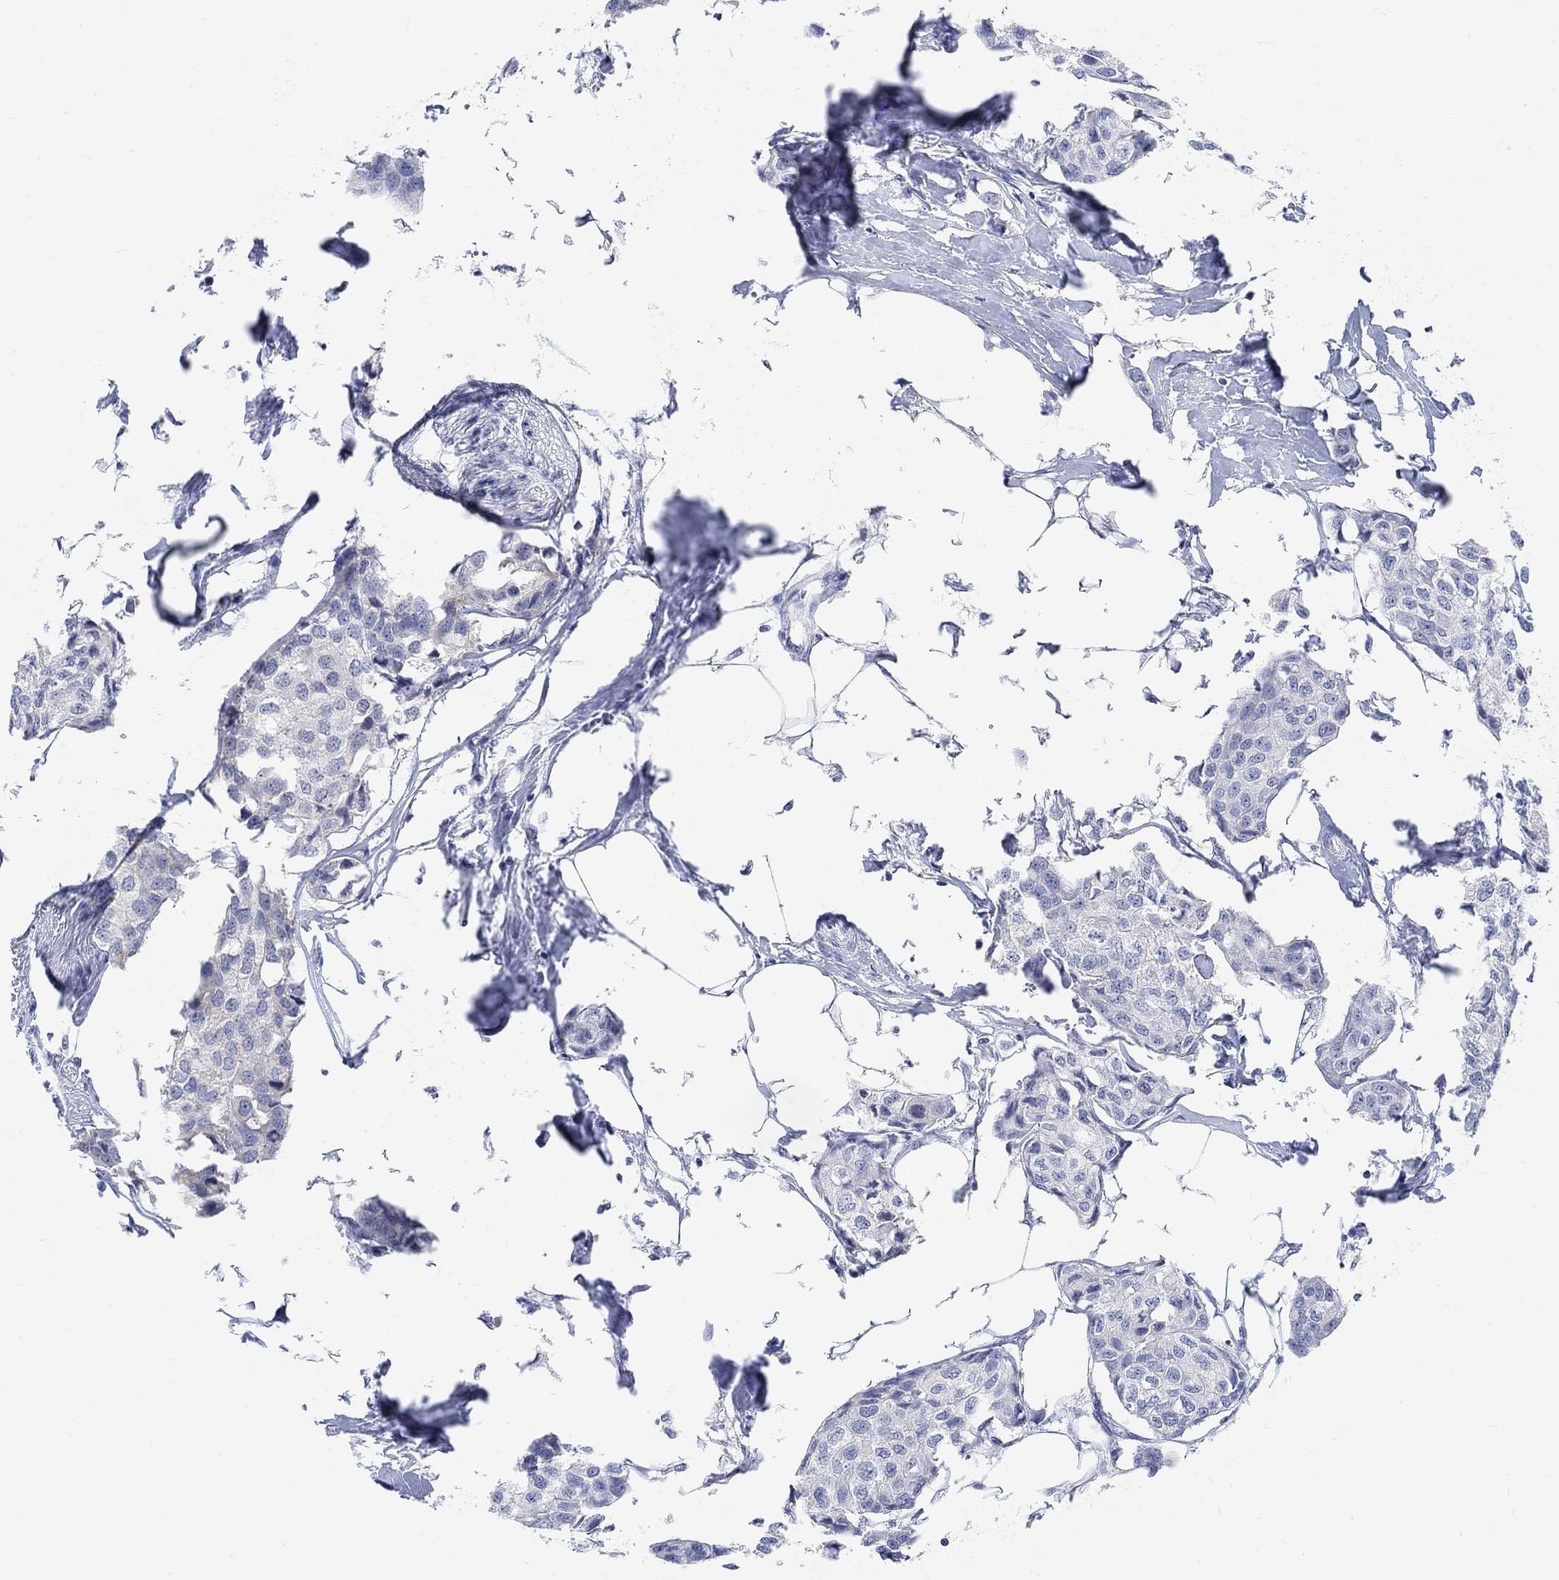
{"staining": {"intensity": "negative", "quantity": "none", "location": "none"}, "tissue": "breast cancer", "cell_type": "Tumor cells", "image_type": "cancer", "snomed": [{"axis": "morphology", "description": "Duct carcinoma"}, {"axis": "topography", "description": "Breast"}], "caption": "Immunohistochemistry of intraductal carcinoma (breast) shows no positivity in tumor cells.", "gene": "ATP6V1E2", "patient": {"sex": "female", "age": 80}}